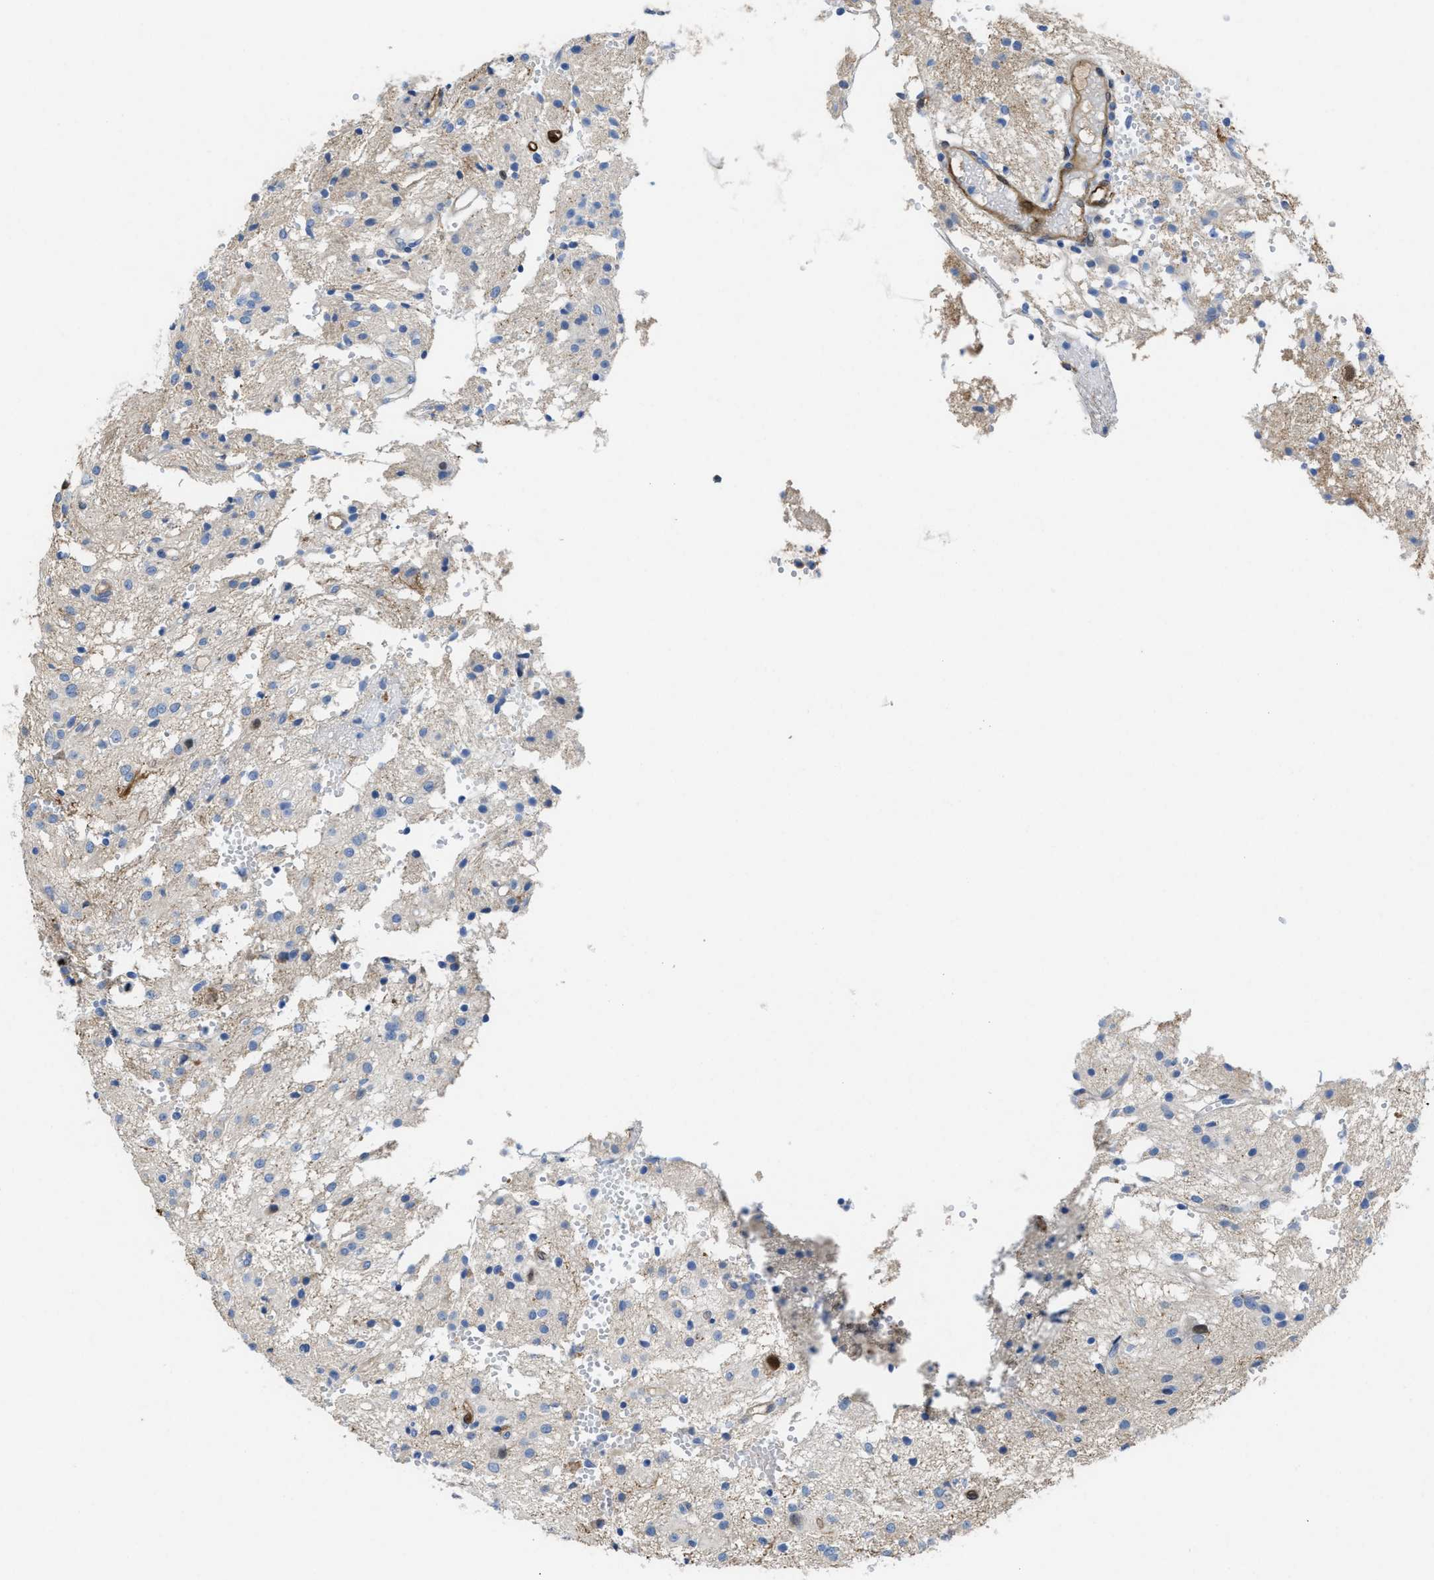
{"staining": {"intensity": "negative", "quantity": "none", "location": "none"}, "tissue": "glioma", "cell_type": "Tumor cells", "image_type": "cancer", "snomed": [{"axis": "morphology", "description": "Glioma, malignant, High grade"}, {"axis": "topography", "description": "Brain"}], "caption": "Malignant glioma (high-grade) was stained to show a protein in brown. There is no significant positivity in tumor cells.", "gene": "ASS1", "patient": {"sex": "female", "age": 59}}